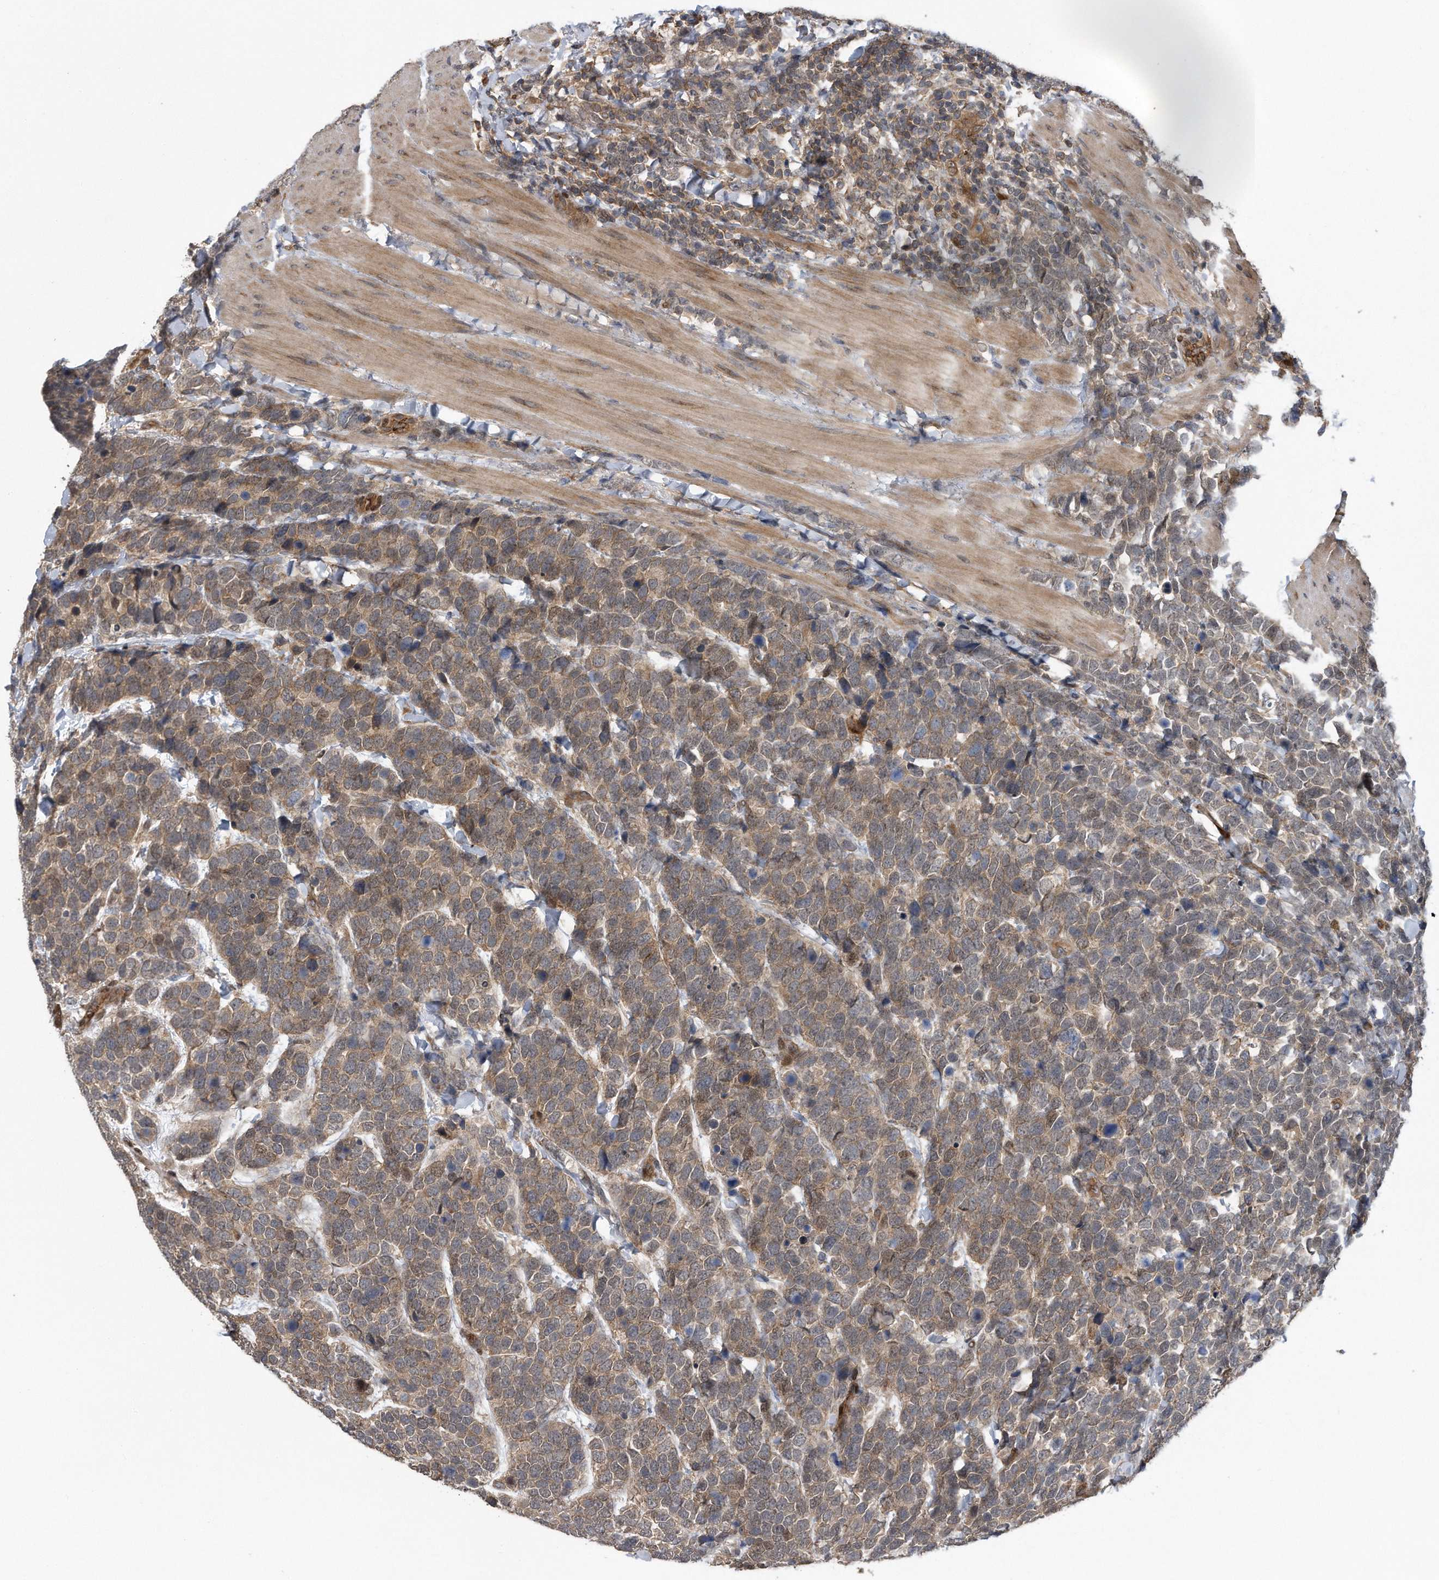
{"staining": {"intensity": "moderate", "quantity": ">75%", "location": "cytoplasmic/membranous,nuclear"}, "tissue": "urothelial cancer", "cell_type": "Tumor cells", "image_type": "cancer", "snomed": [{"axis": "morphology", "description": "Urothelial carcinoma, High grade"}, {"axis": "topography", "description": "Urinary bladder"}], "caption": "This photomicrograph demonstrates immunohistochemistry (IHC) staining of high-grade urothelial carcinoma, with medium moderate cytoplasmic/membranous and nuclear positivity in approximately >75% of tumor cells.", "gene": "ZNF79", "patient": {"sex": "female", "age": 82}}